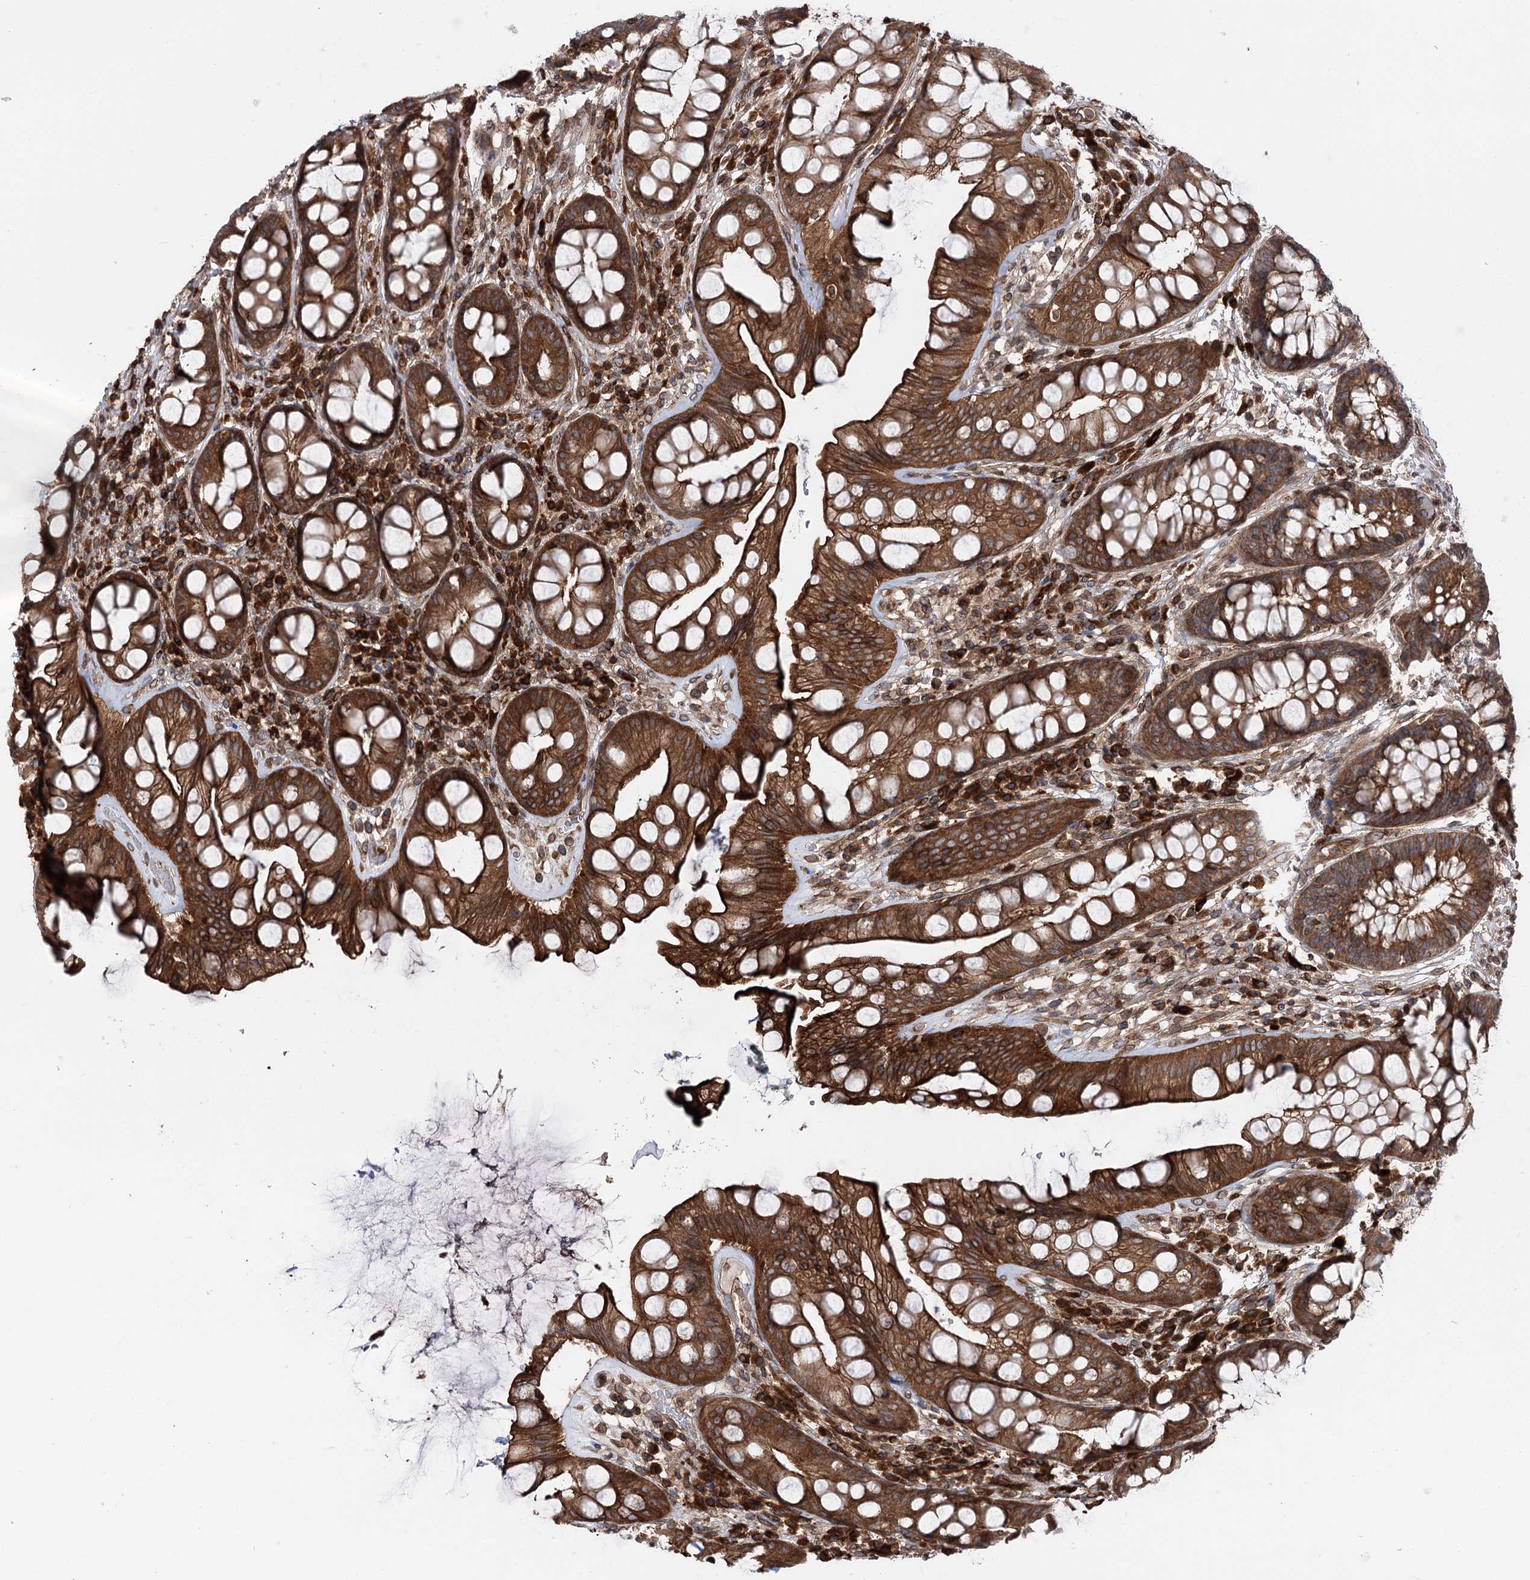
{"staining": {"intensity": "strong", "quantity": ">75%", "location": "cytoplasmic/membranous"}, "tissue": "rectum", "cell_type": "Glandular cells", "image_type": "normal", "snomed": [{"axis": "morphology", "description": "Normal tissue, NOS"}, {"axis": "topography", "description": "Rectum"}], "caption": "Protein expression analysis of unremarkable rectum displays strong cytoplasmic/membranous staining in about >75% of glandular cells.", "gene": "FGFR1OP2", "patient": {"sex": "male", "age": 74}}